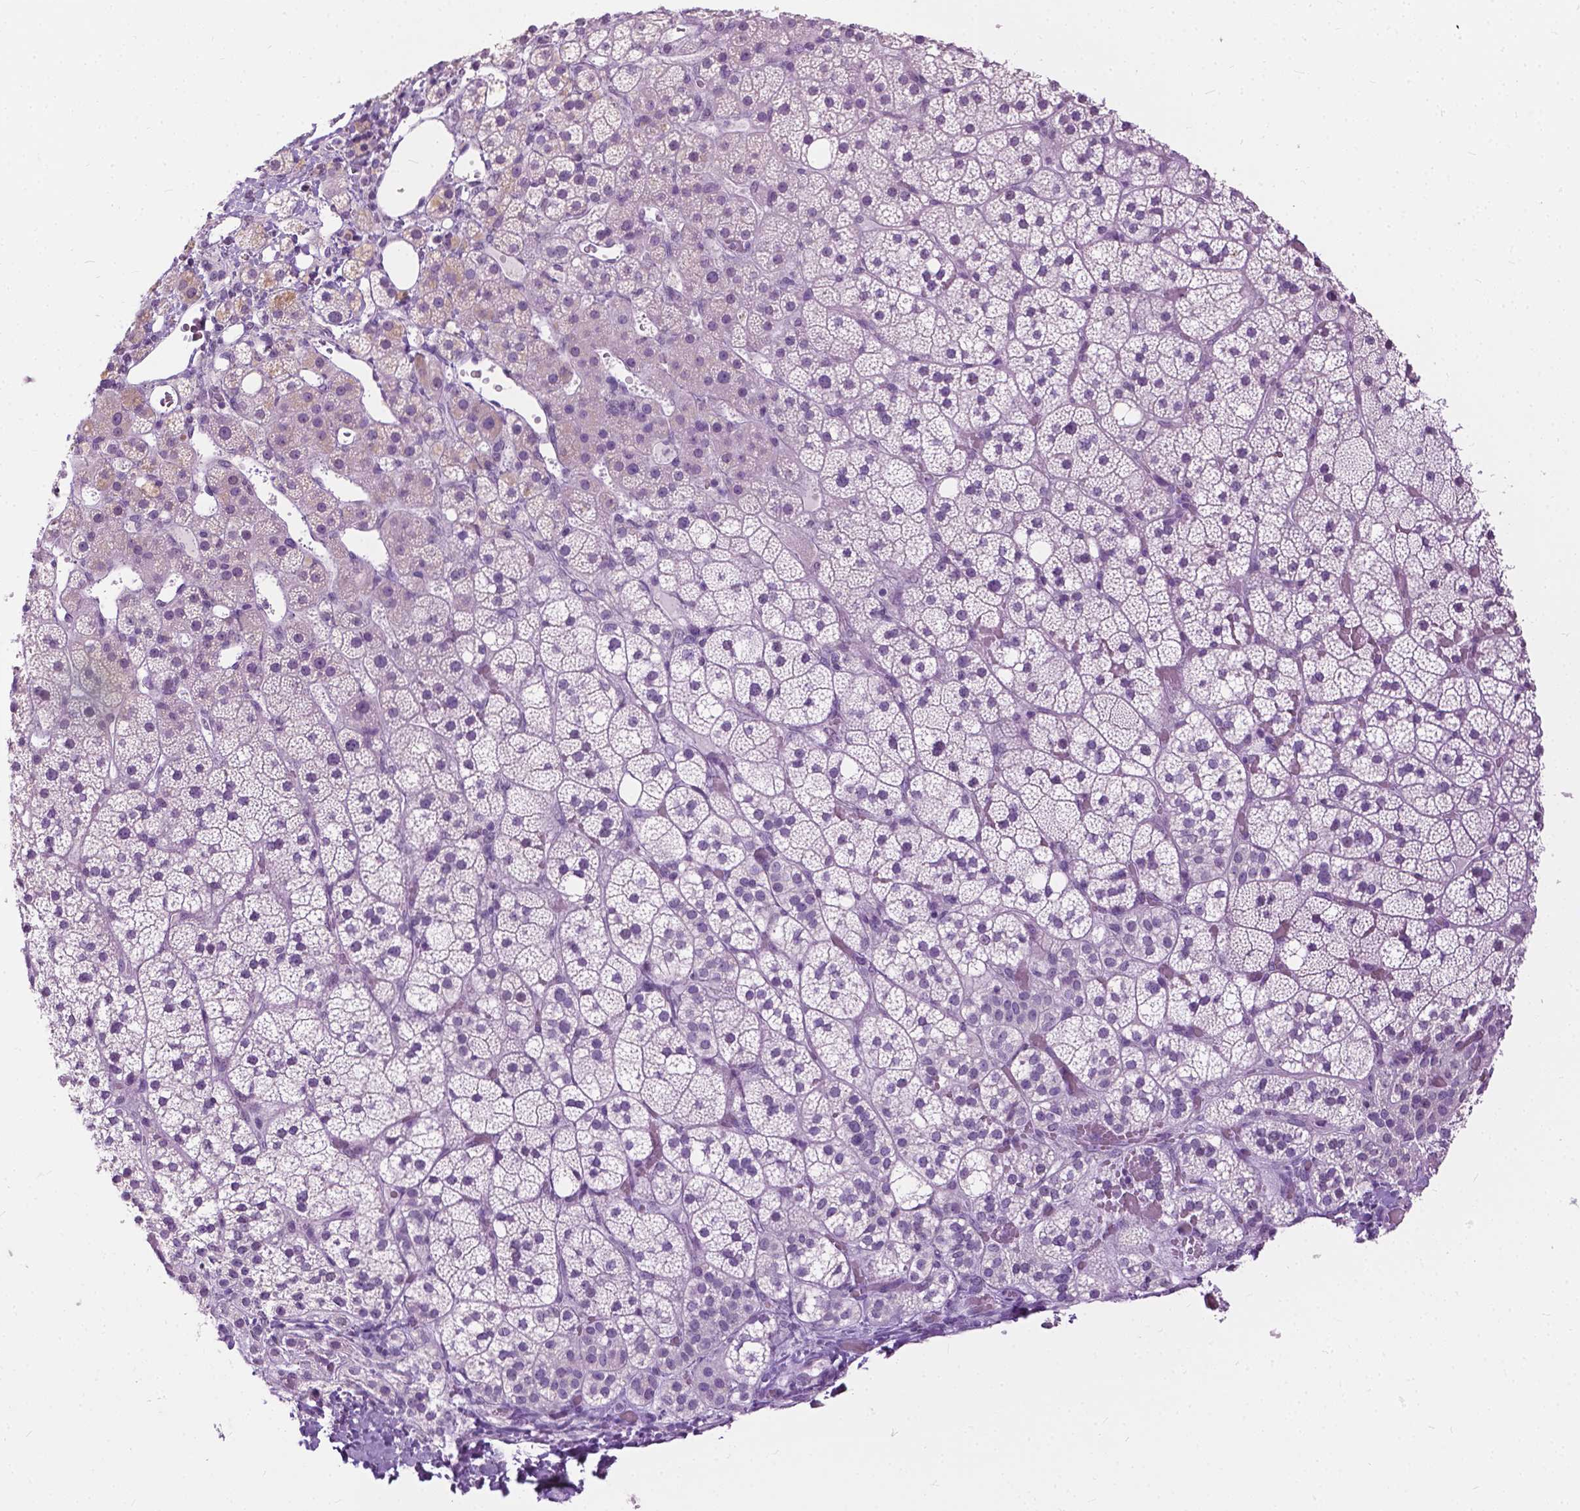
{"staining": {"intensity": "negative", "quantity": "none", "location": "none"}, "tissue": "adrenal gland", "cell_type": "Glandular cells", "image_type": "normal", "snomed": [{"axis": "morphology", "description": "Normal tissue, NOS"}, {"axis": "topography", "description": "Adrenal gland"}], "caption": "This photomicrograph is of unremarkable adrenal gland stained with immunohistochemistry to label a protein in brown with the nuclei are counter-stained blue. There is no staining in glandular cells.", "gene": "GPR37L1", "patient": {"sex": "male", "age": 53}}